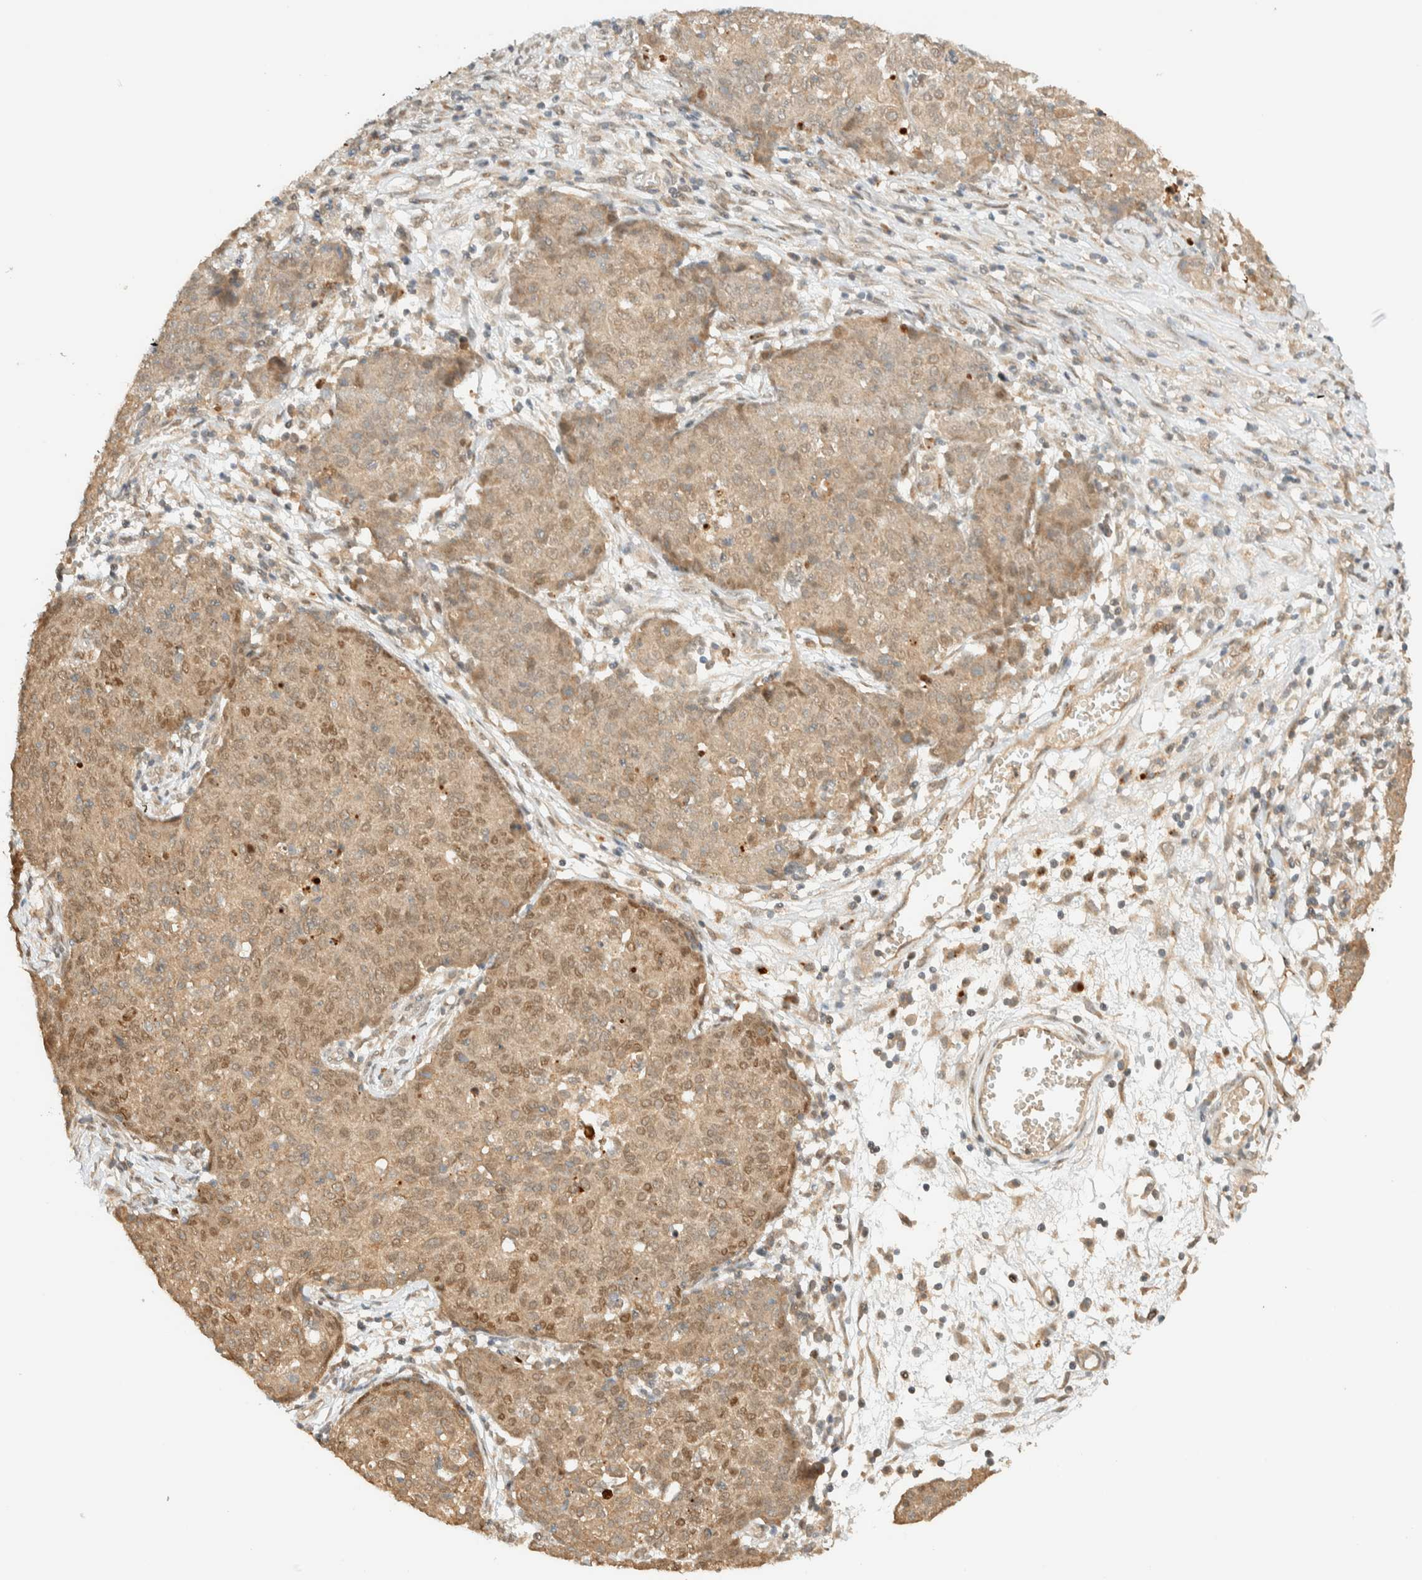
{"staining": {"intensity": "weak", "quantity": ">75%", "location": "cytoplasmic/membranous,nuclear"}, "tissue": "ovarian cancer", "cell_type": "Tumor cells", "image_type": "cancer", "snomed": [{"axis": "morphology", "description": "Carcinoma, endometroid"}, {"axis": "topography", "description": "Ovary"}], "caption": "Protein expression analysis of ovarian endometroid carcinoma shows weak cytoplasmic/membranous and nuclear staining in approximately >75% of tumor cells.", "gene": "ZBTB34", "patient": {"sex": "female", "age": 42}}